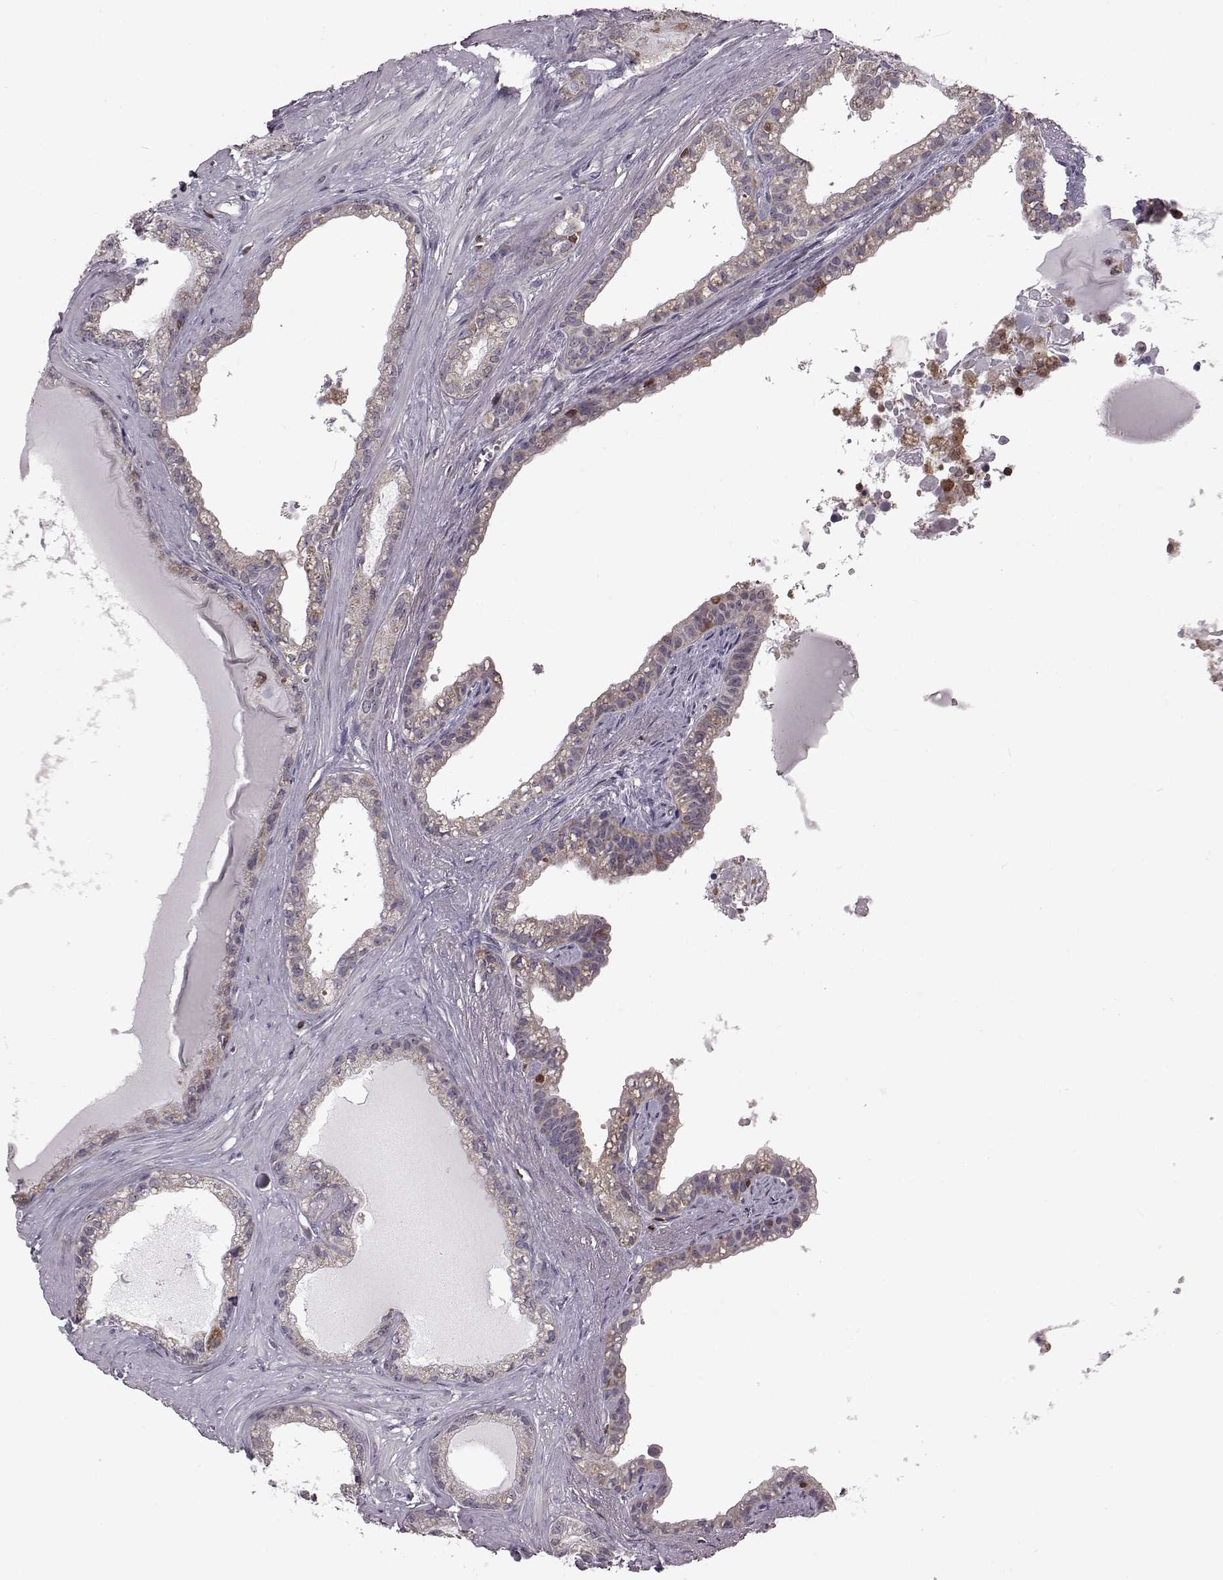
{"staining": {"intensity": "weak", "quantity": "25%-75%", "location": "cytoplasmic/membranous"}, "tissue": "seminal vesicle", "cell_type": "Glandular cells", "image_type": "normal", "snomed": [{"axis": "morphology", "description": "Normal tissue, NOS"}, {"axis": "morphology", "description": "Urothelial carcinoma, NOS"}, {"axis": "topography", "description": "Urinary bladder"}, {"axis": "topography", "description": "Seminal veicle"}], "caption": "Seminal vesicle stained with a brown dye shows weak cytoplasmic/membranous positive expression in approximately 25%-75% of glandular cells.", "gene": "DOK2", "patient": {"sex": "male", "age": 76}}